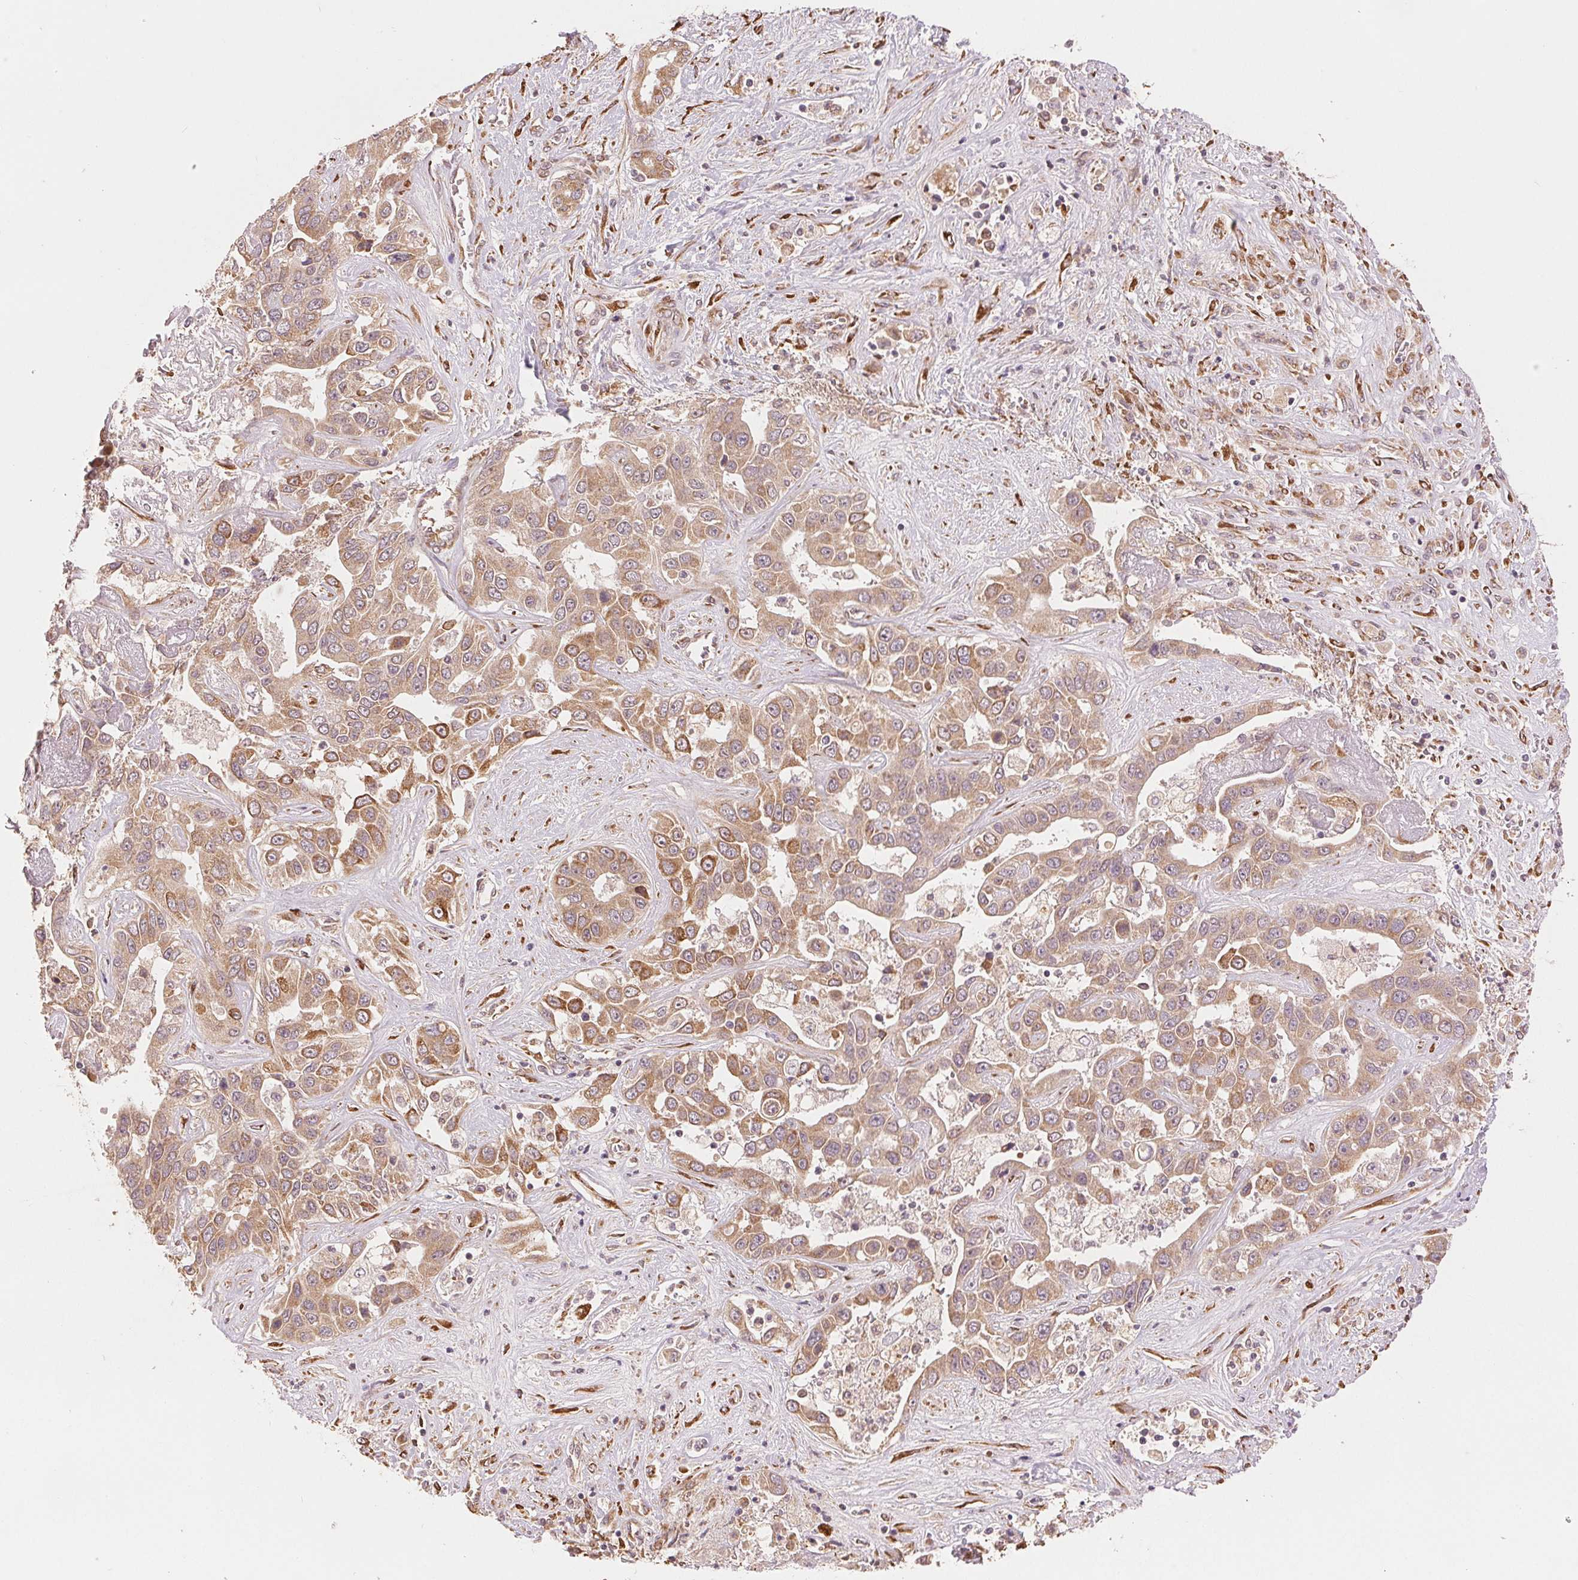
{"staining": {"intensity": "moderate", "quantity": ">75%", "location": "cytoplasmic/membranous"}, "tissue": "liver cancer", "cell_type": "Tumor cells", "image_type": "cancer", "snomed": [{"axis": "morphology", "description": "Cholangiocarcinoma"}, {"axis": "topography", "description": "Liver"}], "caption": "Immunohistochemical staining of human liver cancer demonstrates moderate cytoplasmic/membranous protein expression in approximately >75% of tumor cells.", "gene": "SLC20A1", "patient": {"sex": "female", "age": 52}}